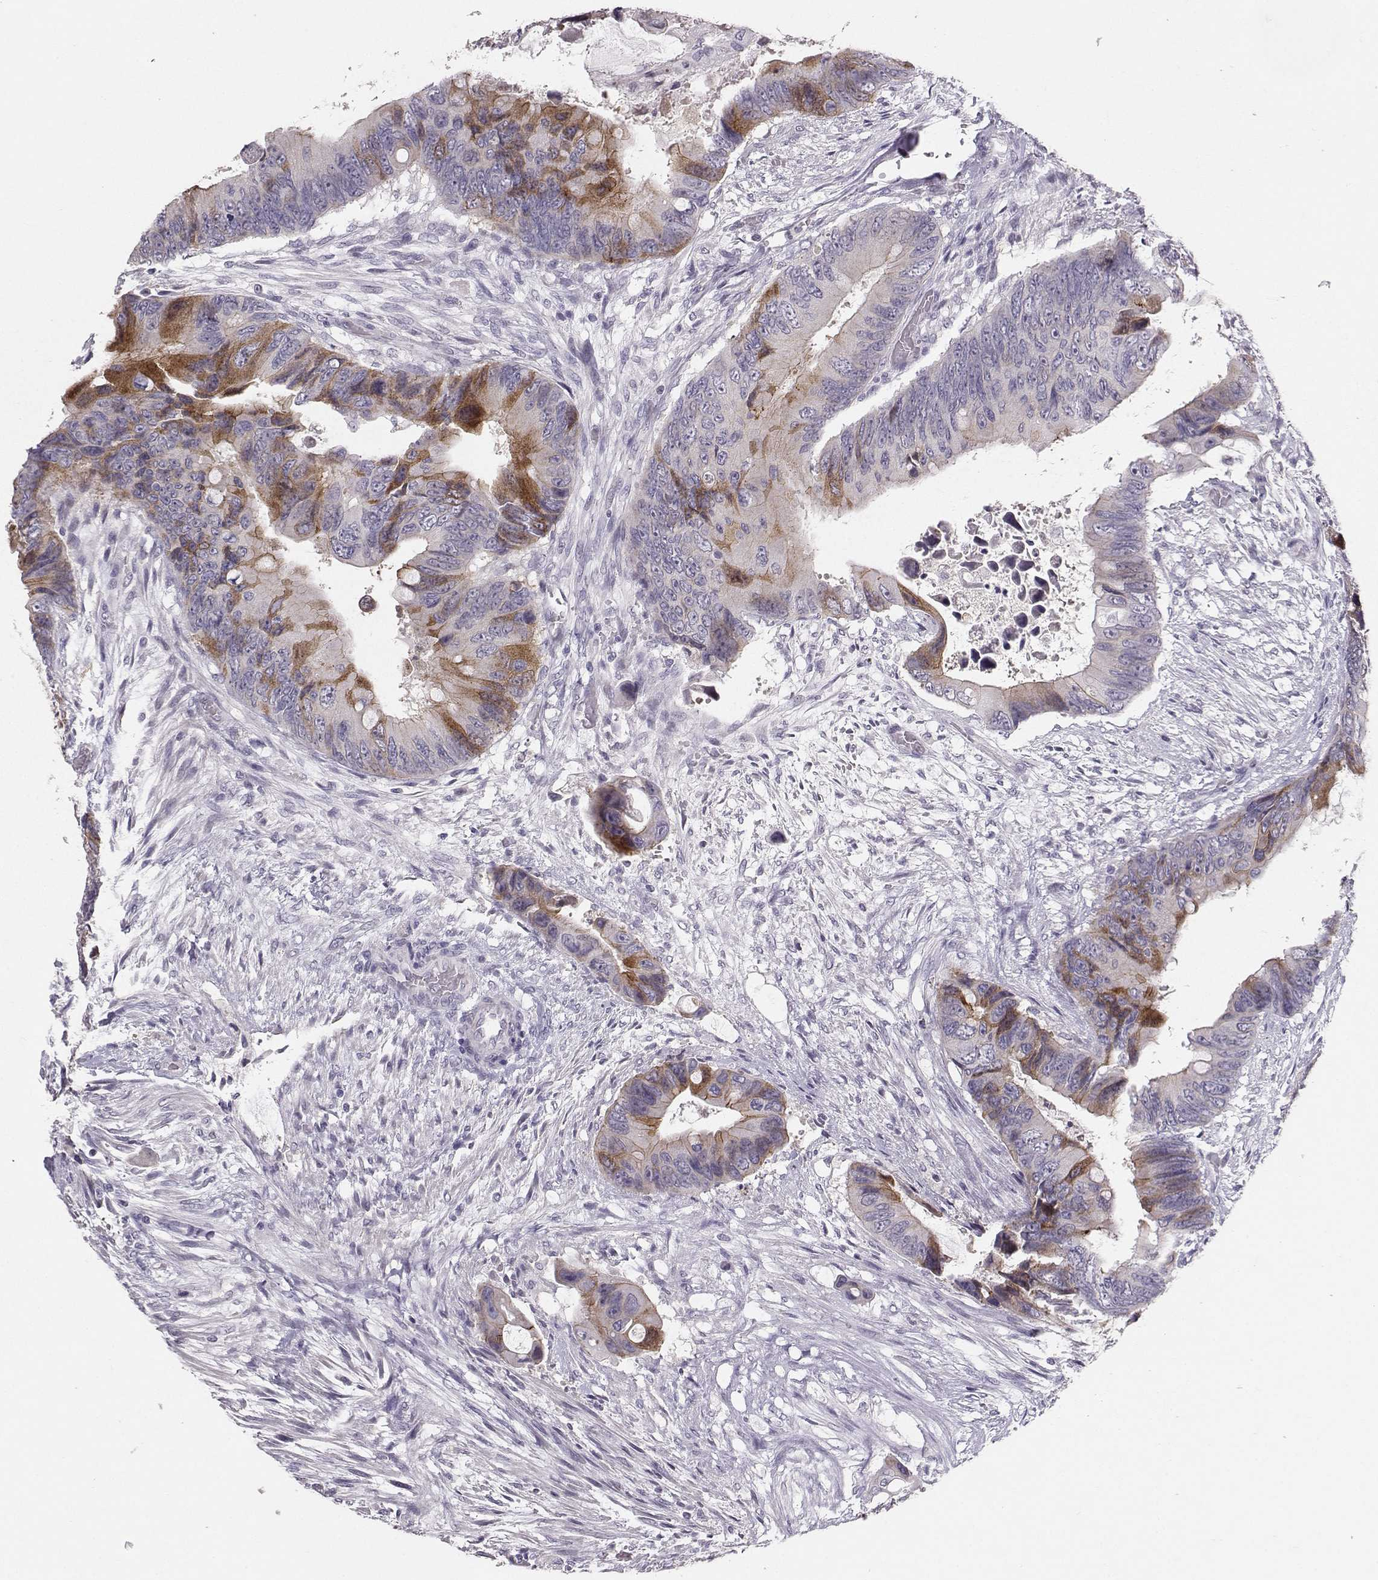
{"staining": {"intensity": "strong", "quantity": "<25%", "location": "cytoplasmic/membranous"}, "tissue": "colorectal cancer", "cell_type": "Tumor cells", "image_type": "cancer", "snomed": [{"axis": "morphology", "description": "Adenocarcinoma, NOS"}, {"axis": "topography", "description": "Rectum"}], "caption": "Approximately <25% of tumor cells in colorectal cancer (adenocarcinoma) reveal strong cytoplasmic/membranous protein positivity as visualized by brown immunohistochemical staining.", "gene": "PKP2", "patient": {"sex": "male", "age": 63}}